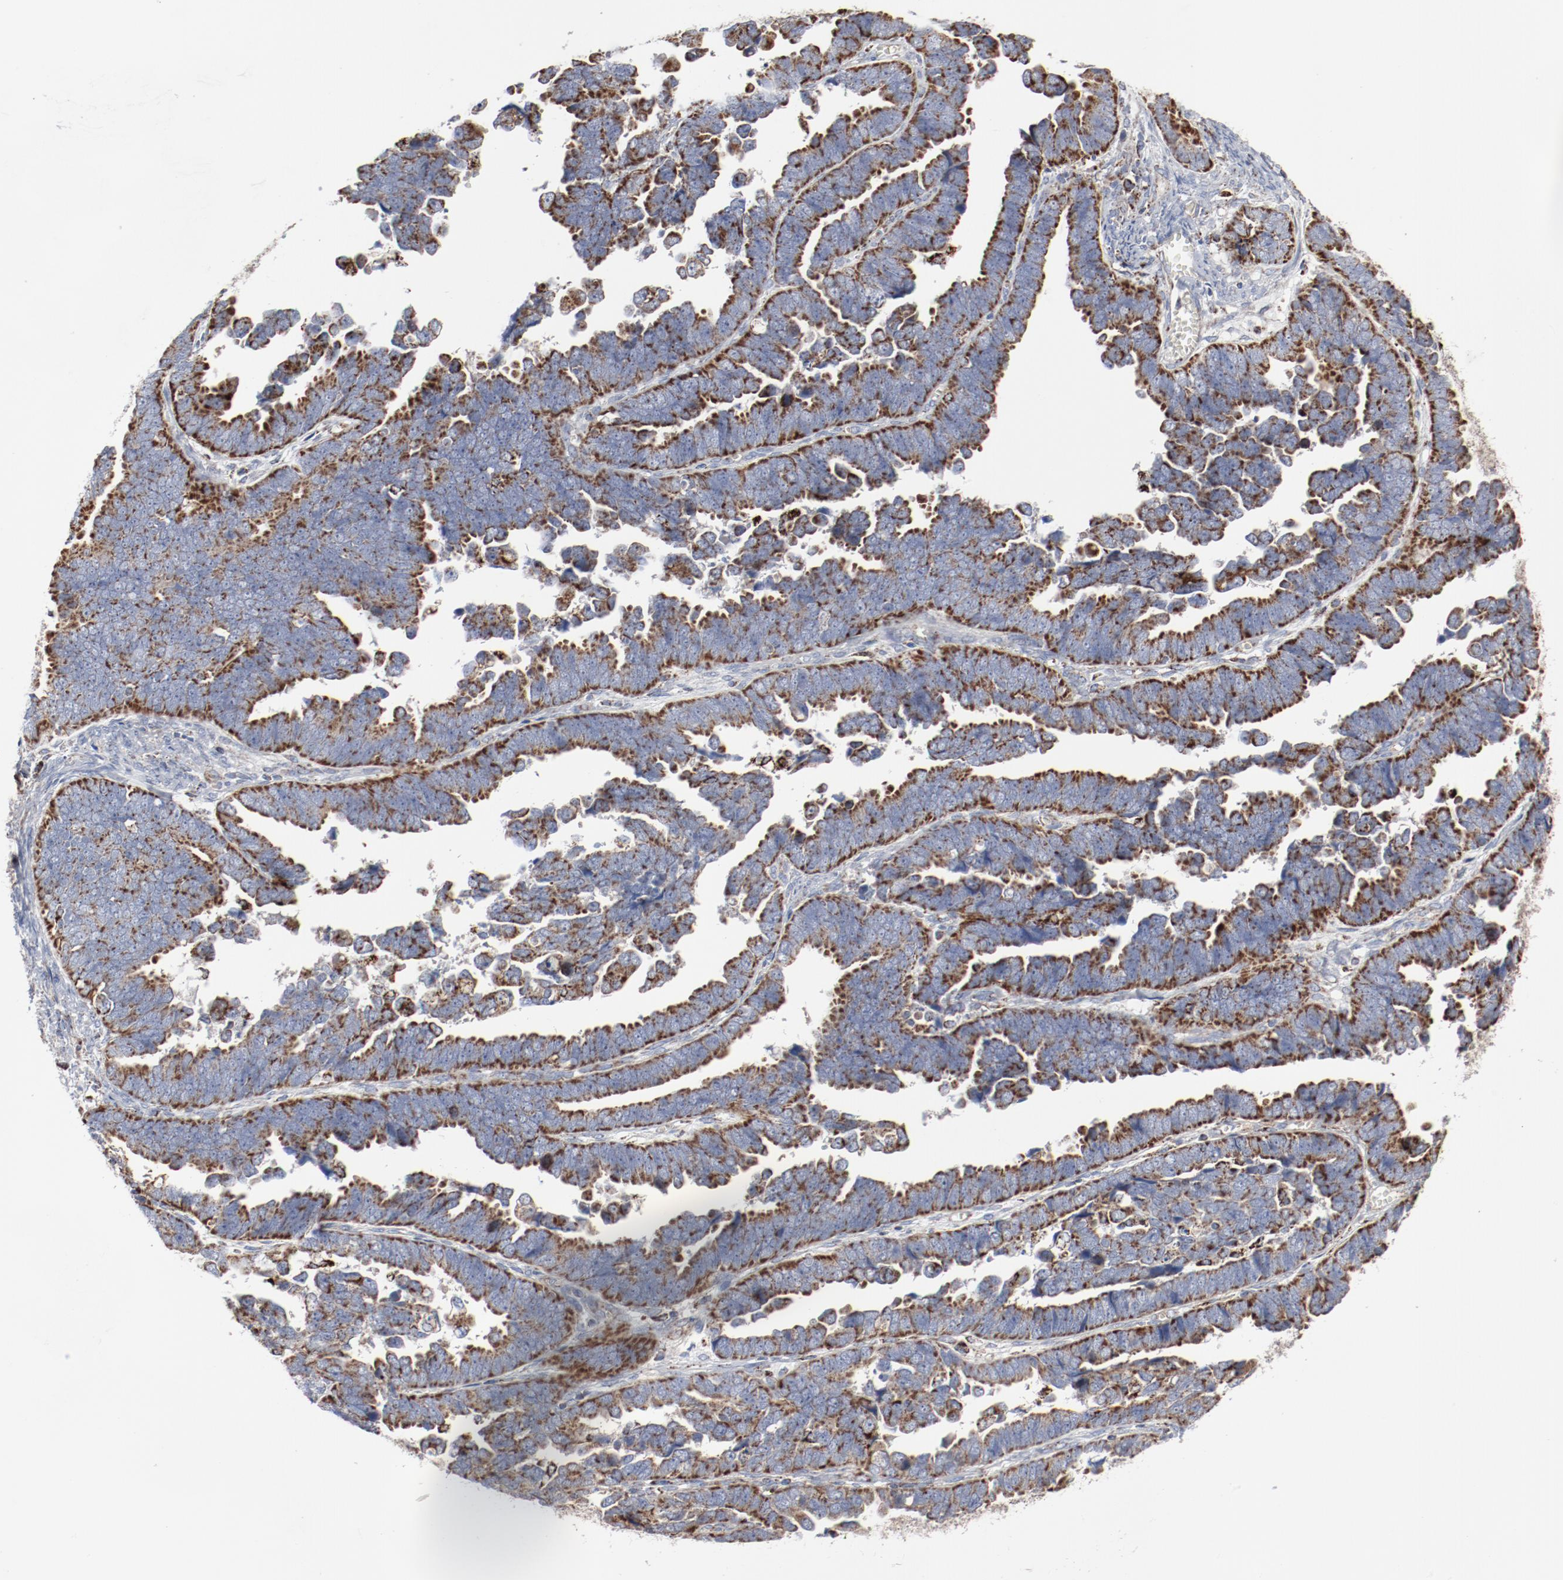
{"staining": {"intensity": "moderate", "quantity": "25%-75%", "location": "cytoplasmic/membranous"}, "tissue": "endometrial cancer", "cell_type": "Tumor cells", "image_type": "cancer", "snomed": [{"axis": "morphology", "description": "Adenocarcinoma, NOS"}, {"axis": "topography", "description": "Endometrium"}], "caption": "Moderate cytoplasmic/membranous protein staining is present in approximately 25%-75% of tumor cells in endometrial cancer (adenocarcinoma).", "gene": "SETD3", "patient": {"sex": "female", "age": 75}}